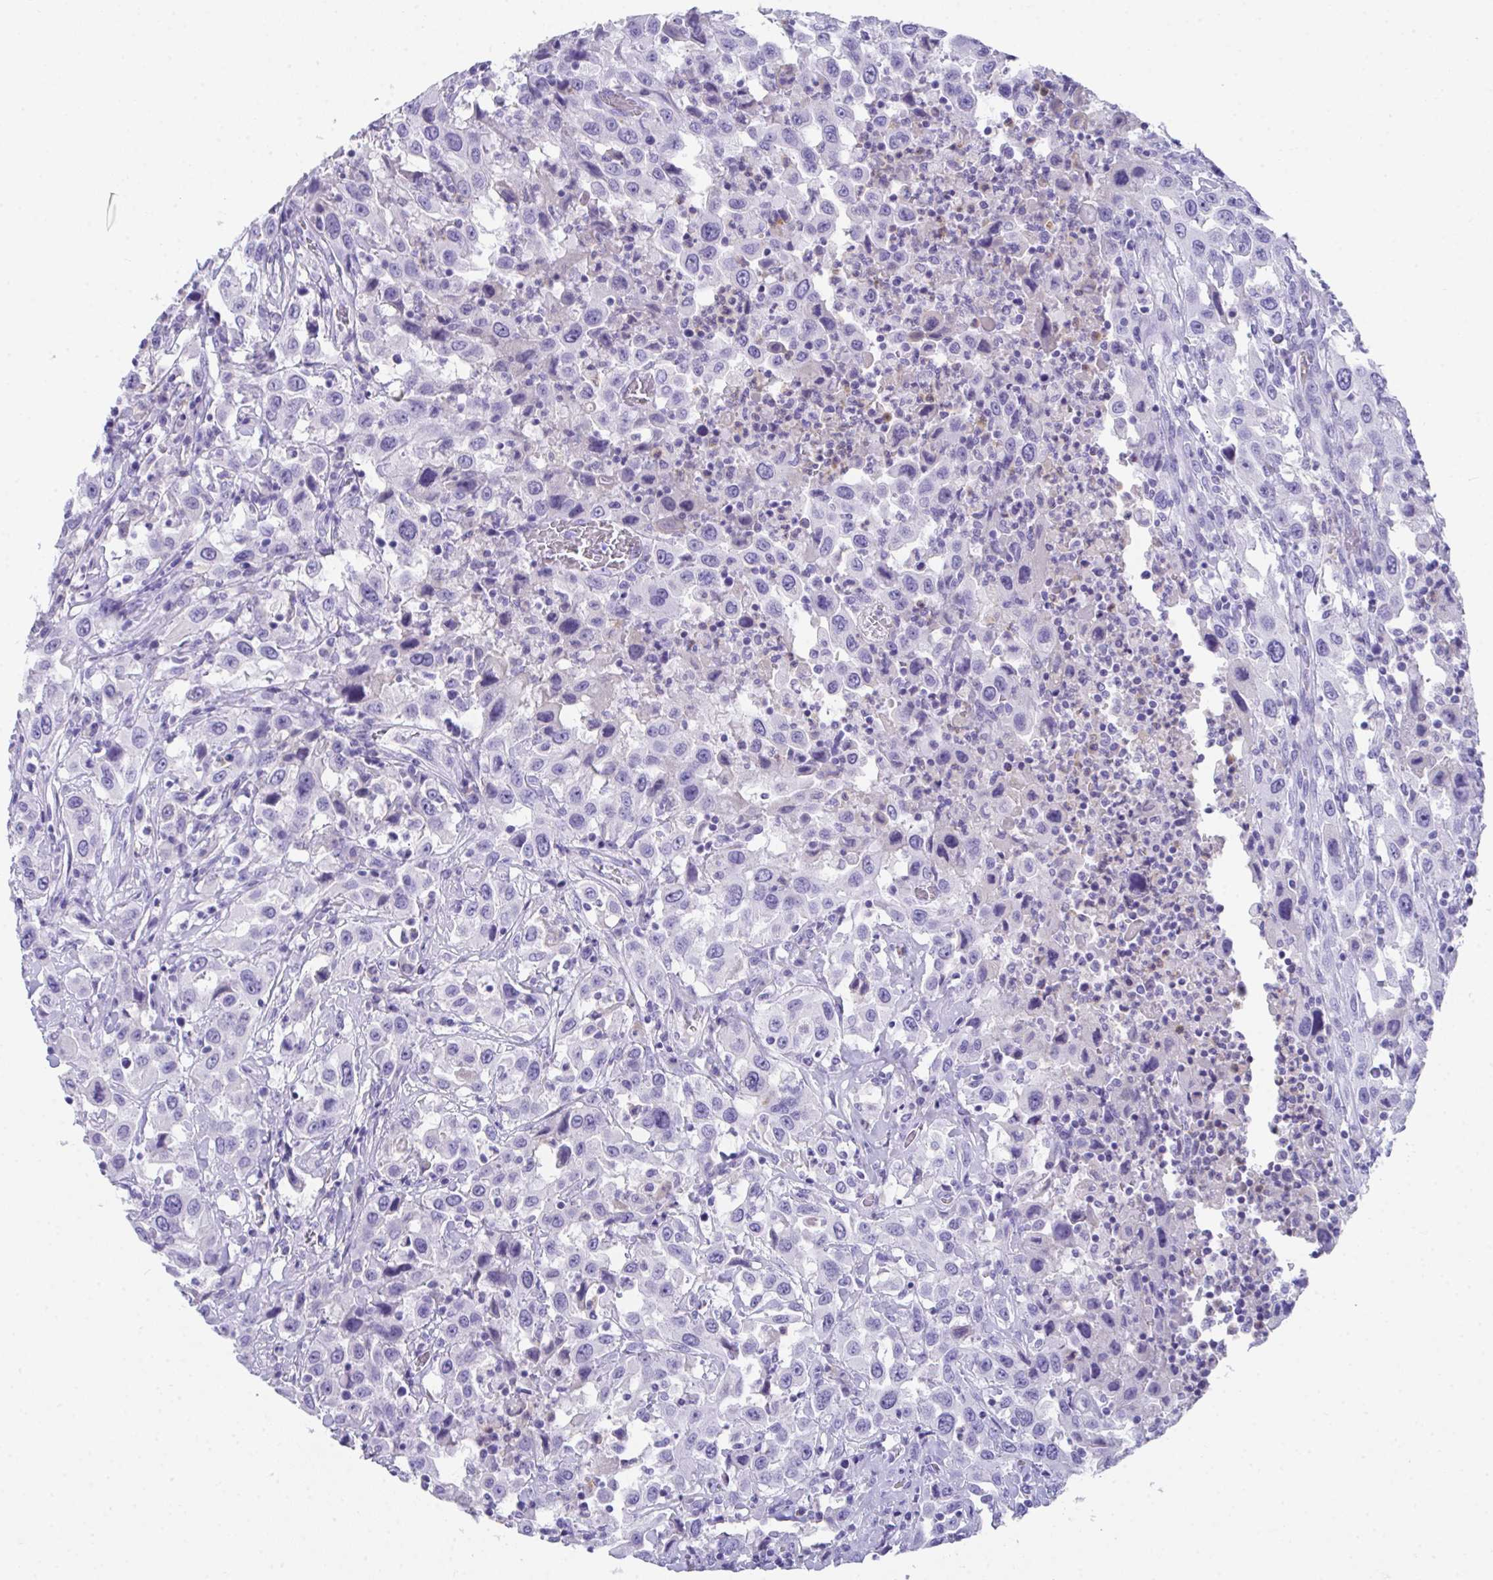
{"staining": {"intensity": "negative", "quantity": "none", "location": "none"}, "tissue": "urothelial cancer", "cell_type": "Tumor cells", "image_type": "cancer", "snomed": [{"axis": "morphology", "description": "Urothelial carcinoma, High grade"}, {"axis": "topography", "description": "Urinary bladder"}], "caption": "An image of human urothelial cancer is negative for staining in tumor cells.", "gene": "COA5", "patient": {"sex": "male", "age": 61}}